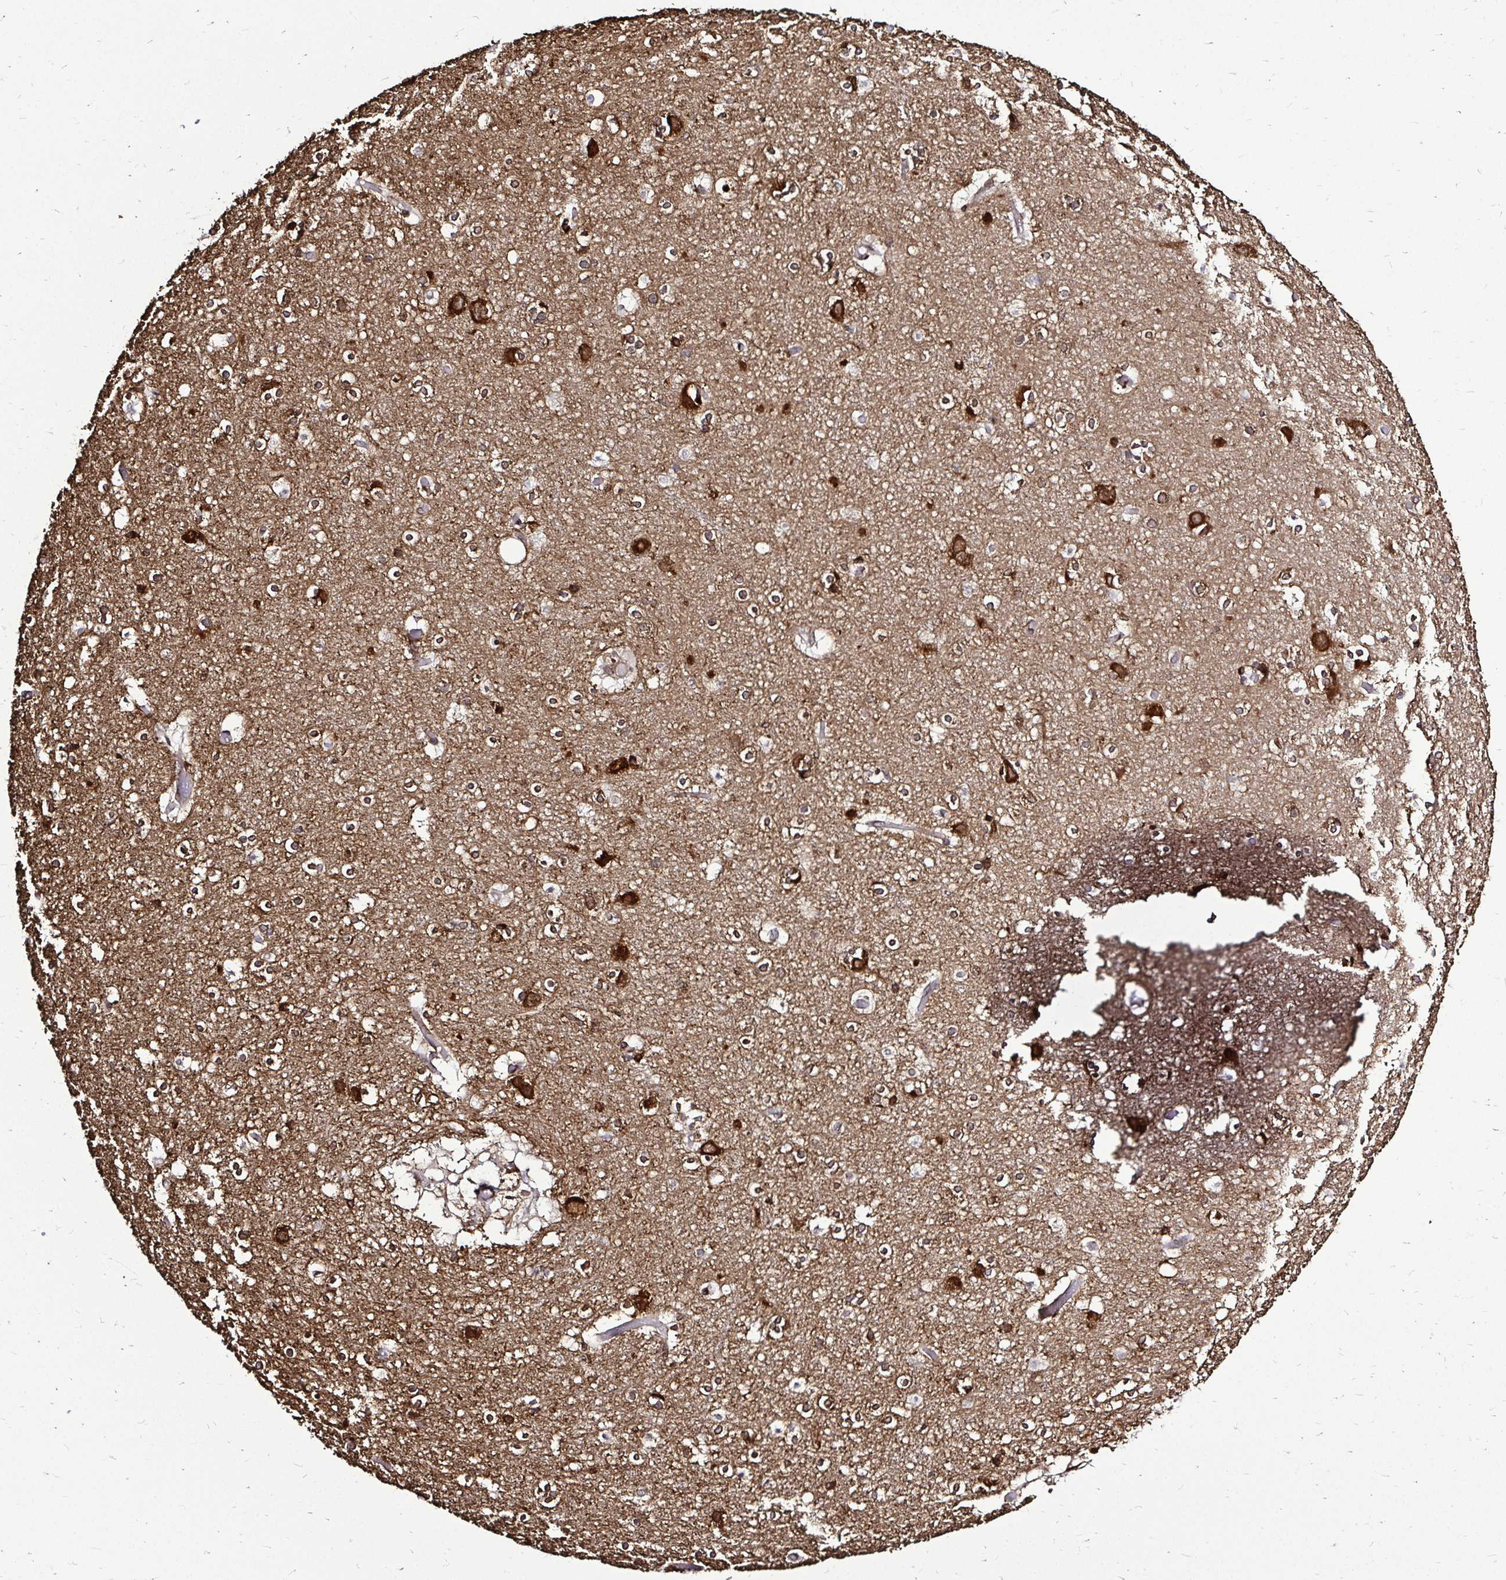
{"staining": {"intensity": "negative", "quantity": "none", "location": "none"}, "tissue": "cerebral cortex", "cell_type": "Endothelial cells", "image_type": "normal", "snomed": [{"axis": "morphology", "description": "Normal tissue, NOS"}, {"axis": "topography", "description": "Cerebral cortex"}], "caption": "A high-resolution photomicrograph shows immunohistochemistry staining of benign cerebral cortex, which shows no significant positivity in endothelial cells.", "gene": "FMR1", "patient": {"sex": "female", "age": 52}}